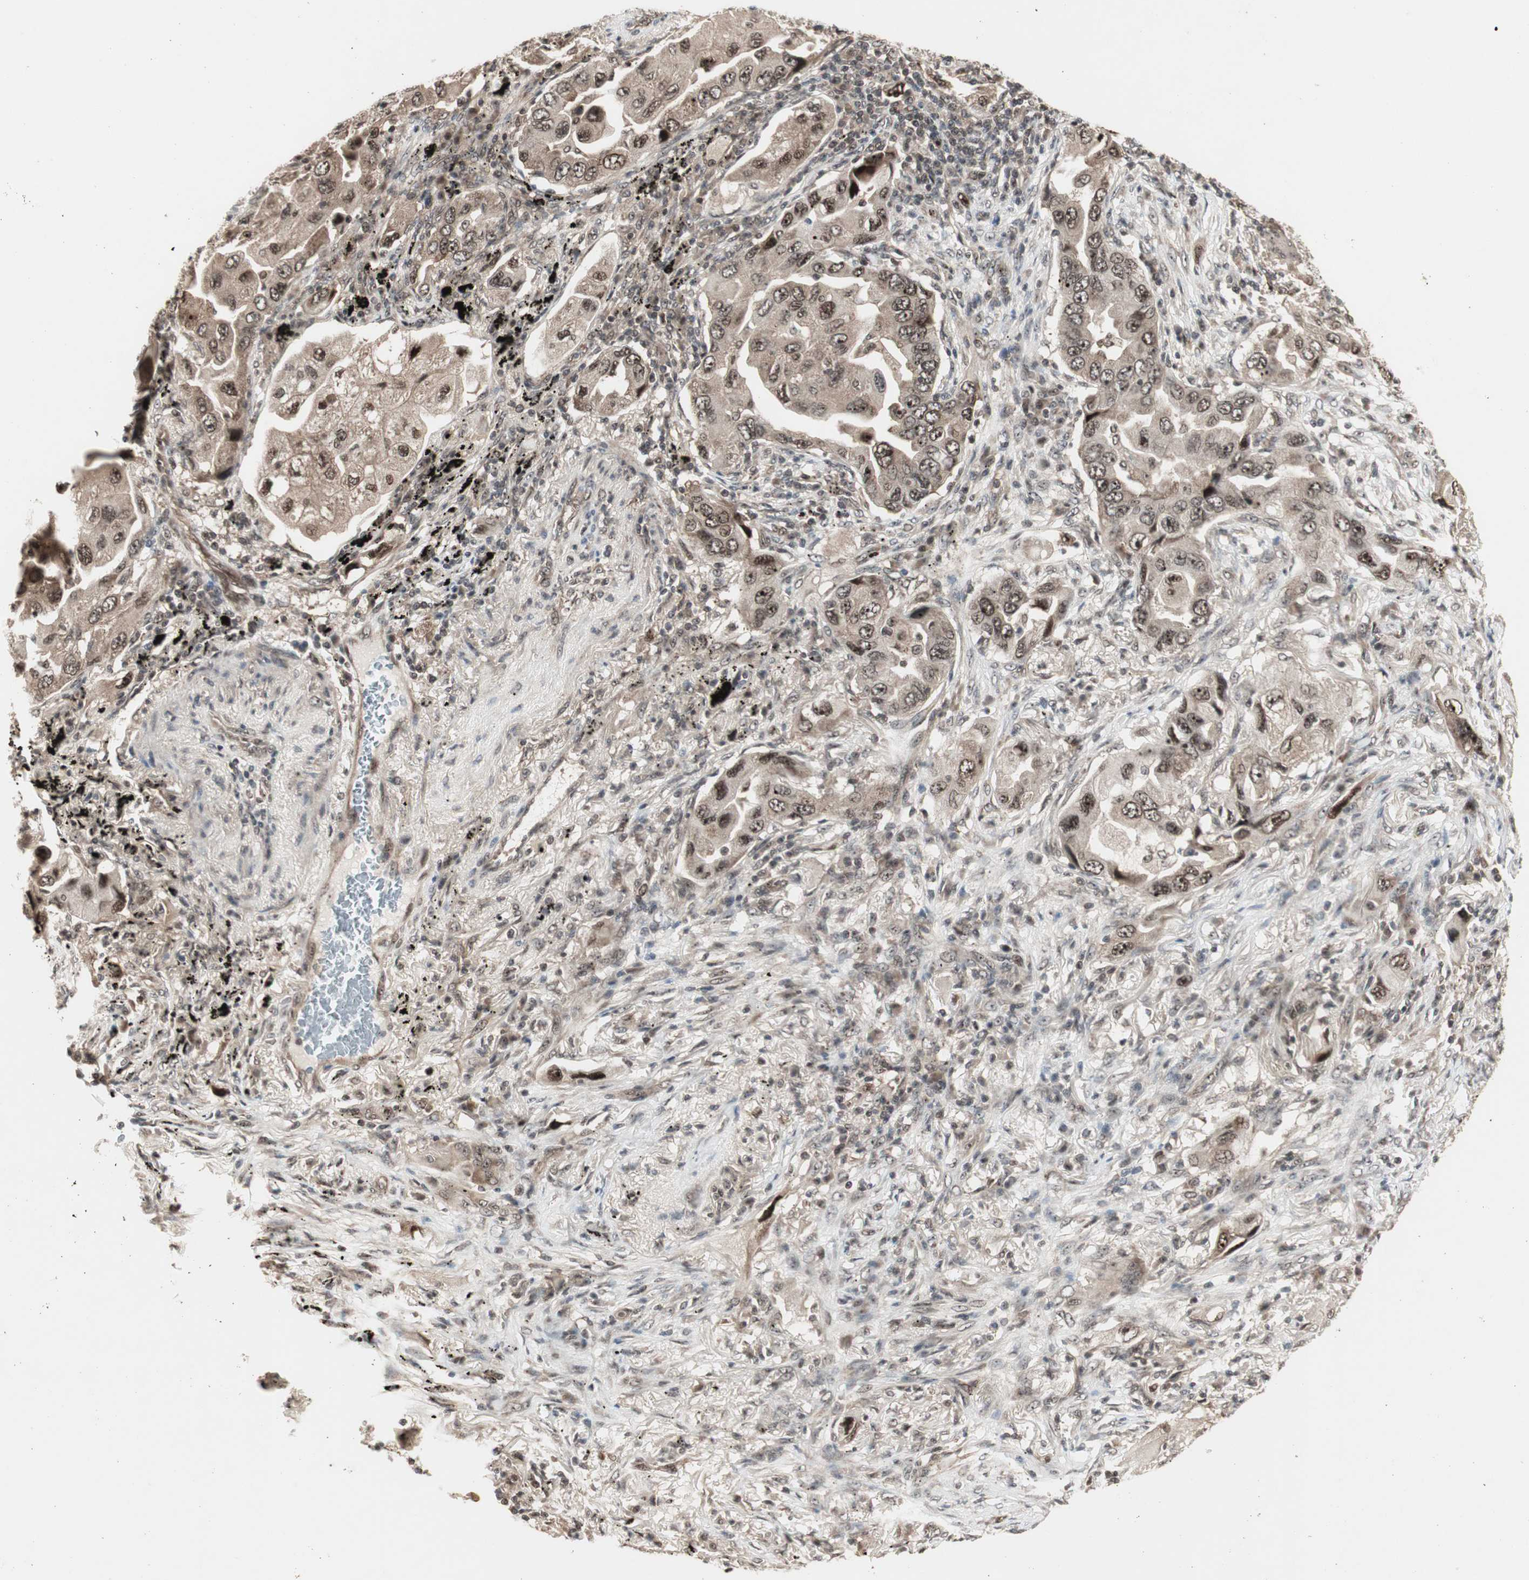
{"staining": {"intensity": "moderate", "quantity": ">75%", "location": "cytoplasmic/membranous,nuclear"}, "tissue": "lung cancer", "cell_type": "Tumor cells", "image_type": "cancer", "snomed": [{"axis": "morphology", "description": "Adenocarcinoma, NOS"}, {"axis": "topography", "description": "Lung"}], "caption": "Tumor cells reveal moderate cytoplasmic/membranous and nuclear positivity in about >75% of cells in lung cancer (adenocarcinoma).", "gene": "CSNK2B", "patient": {"sex": "female", "age": 65}}